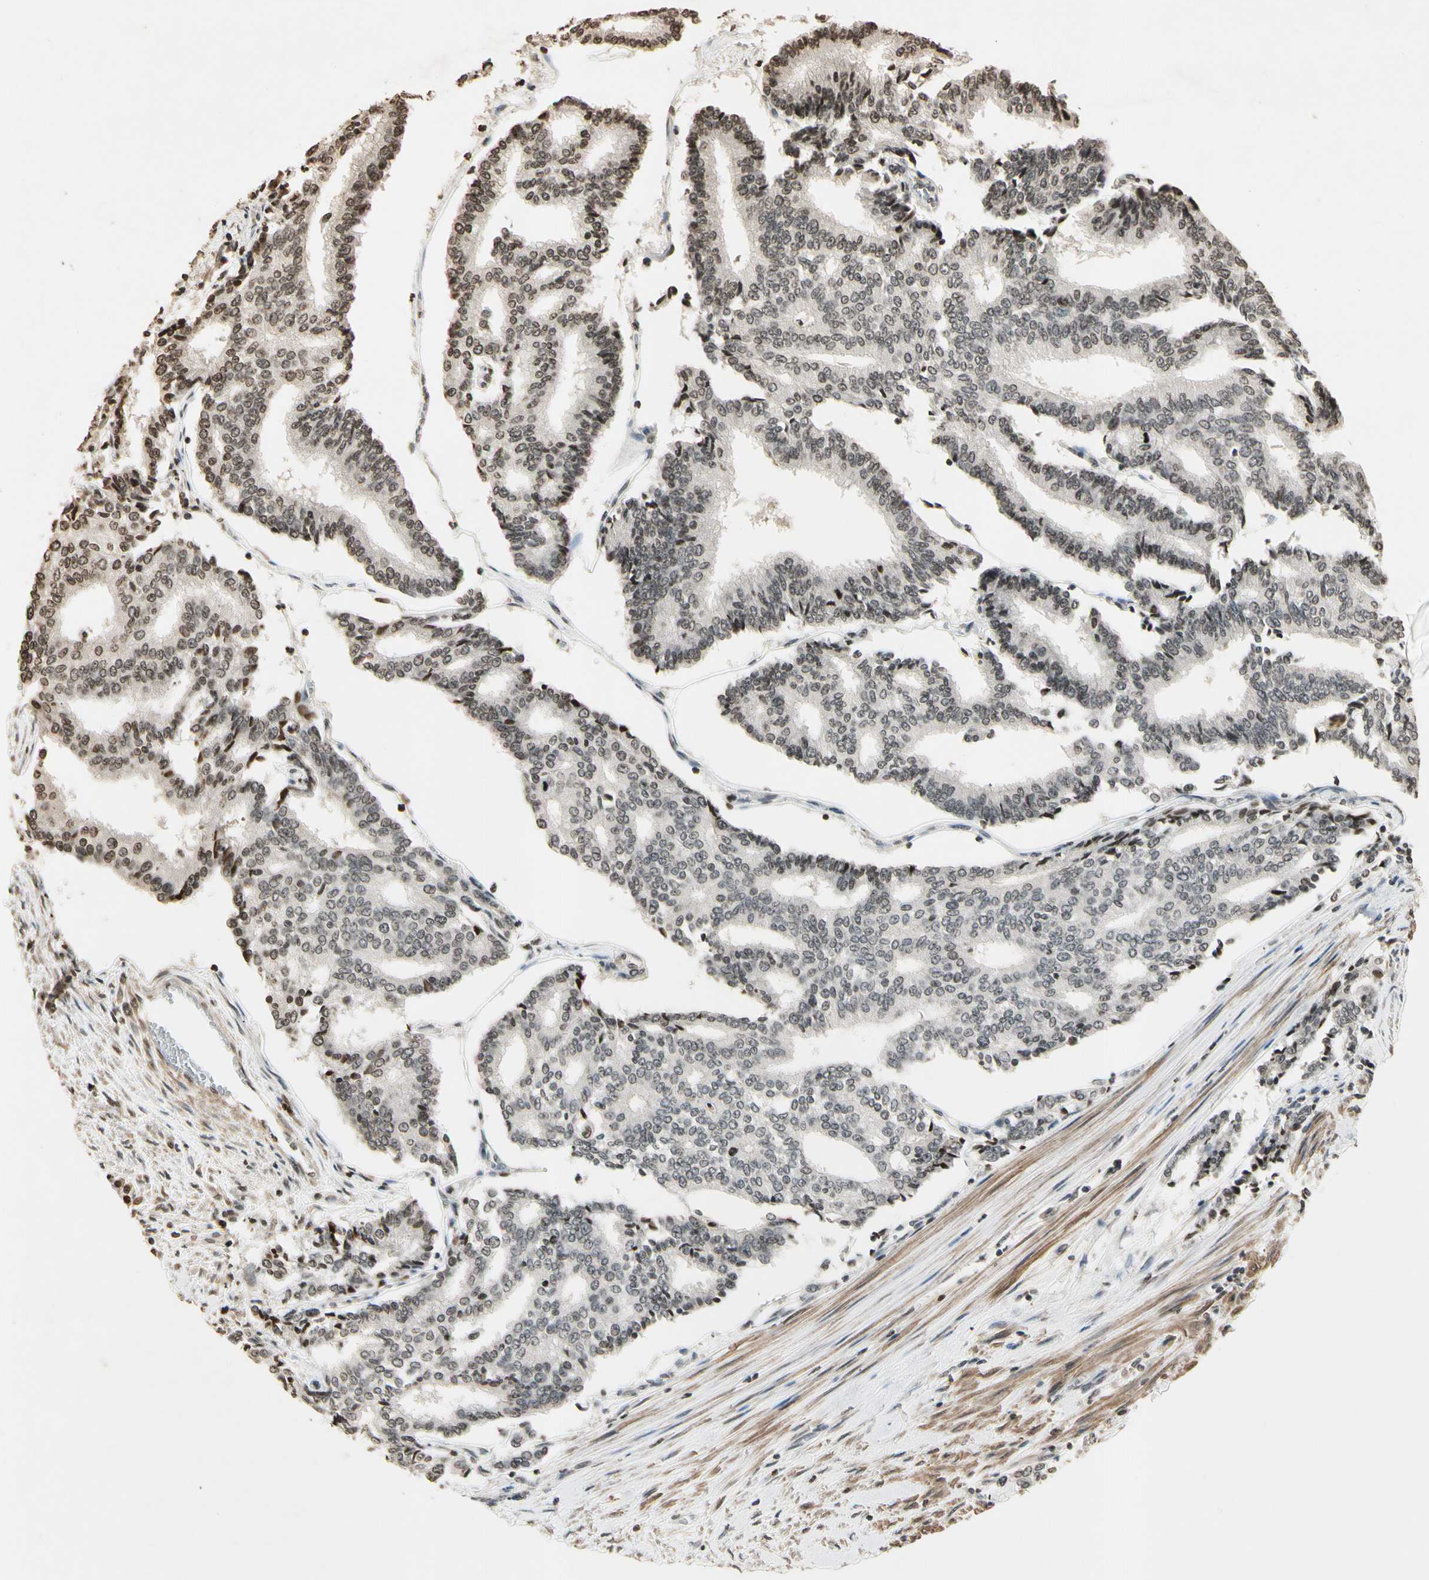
{"staining": {"intensity": "weak", "quantity": "<25%", "location": "nuclear"}, "tissue": "prostate cancer", "cell_type": "Tumor cells", "image_type": "cancer", "snomed": [{"axis": "morphology", "description": "Adenocarcinoma, High grade"}, {"axis": "topography", "description": "Prostate"}], "caption": "IHC histopathology image of neoplastic tissue: prostate adenocarcinoma (high-grade) stained with DAB (3,3'-diaminobenzidine) displays no significant protein expression in tumor cells. Brightfield microscopy of immunohistochemistry (IHC) stained with DAB (3,3'-diaminobenzidine) (brown) and hematoxylin (blue), captured at high magnification.", "gene": "TOP1", "patient": {"sex": "male", "age": 55}}